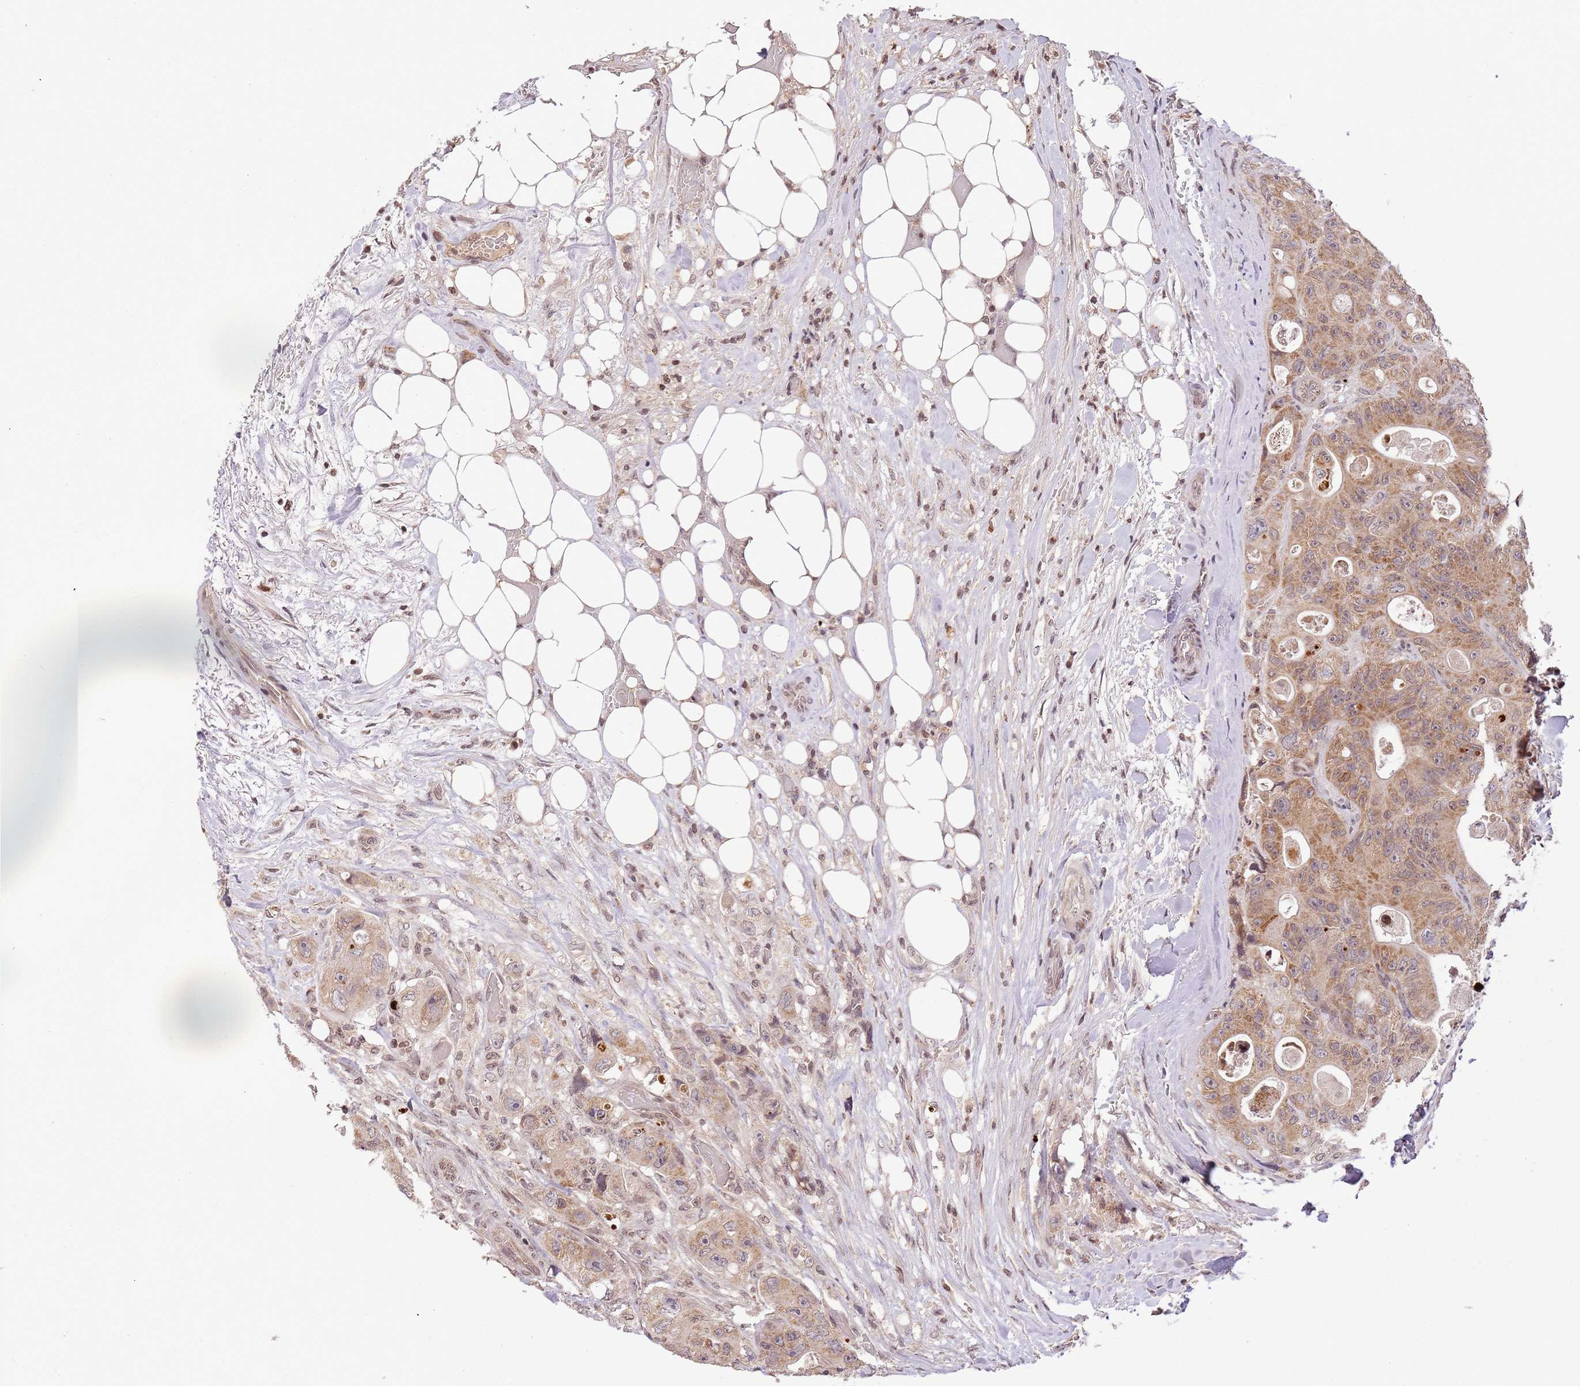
{"staining": {"intensity": "moderate", "quantity": ">75%", "location": "cytoplasmic/membranous,nuclear"}, "tissue": "colorectal cancer", "cell_type": "Tumor cells", "image_type": "cancer", "snomed": [{"axis": "morphology", "description": "Adenocarcinoma, NOS"}, {"axis": "topography", "description": "Colon"}], "caption": "Brown immunohistochemical staining in adenocarcinoma (colorectal) shows moderate cytoplasmic/membranous and nuclear staining in approximately >75% of tumor cells. (brown staining indicates protein expression, while blue staining denotes nuclei).", "gene": "SAMSN1", "patient": {"sex": "female", "age": 46}}